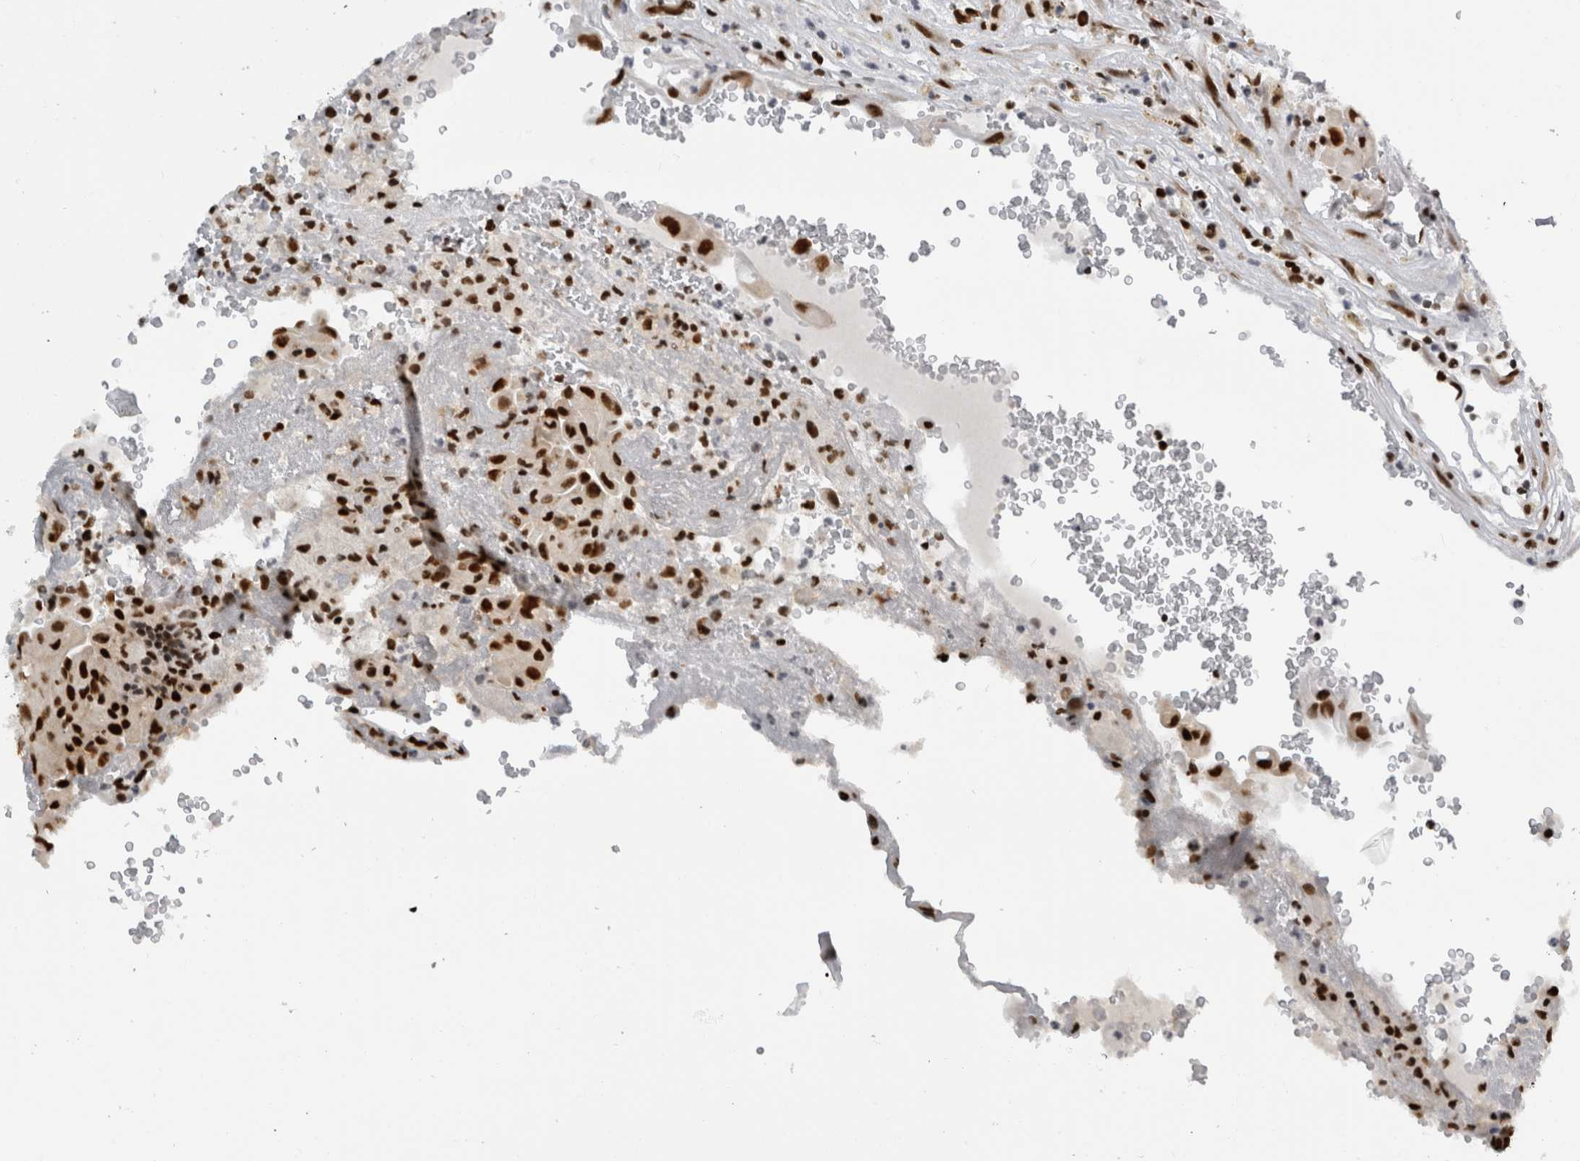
{"staining": {"intensity": "strong", "quantity": ">75%", "location": "nuclear"}, "tissue": "thyroid cancer", "cell_type": "Tumor cells", "image_type": "cancer", "snomed": [{"axis": "morphology", "description": "Papillary adenocarcinoma, NOS"}, {"axis": "topography", "description": "Thyroid gland"}], "caption": "About >75% of tumor cells in human thyroid cancer show strong nuclear protein positivity as visualized by brown immunohistochemical staining.", "gene": "ZSCAN2", "patient": {"sex": "male", "age": 77}}